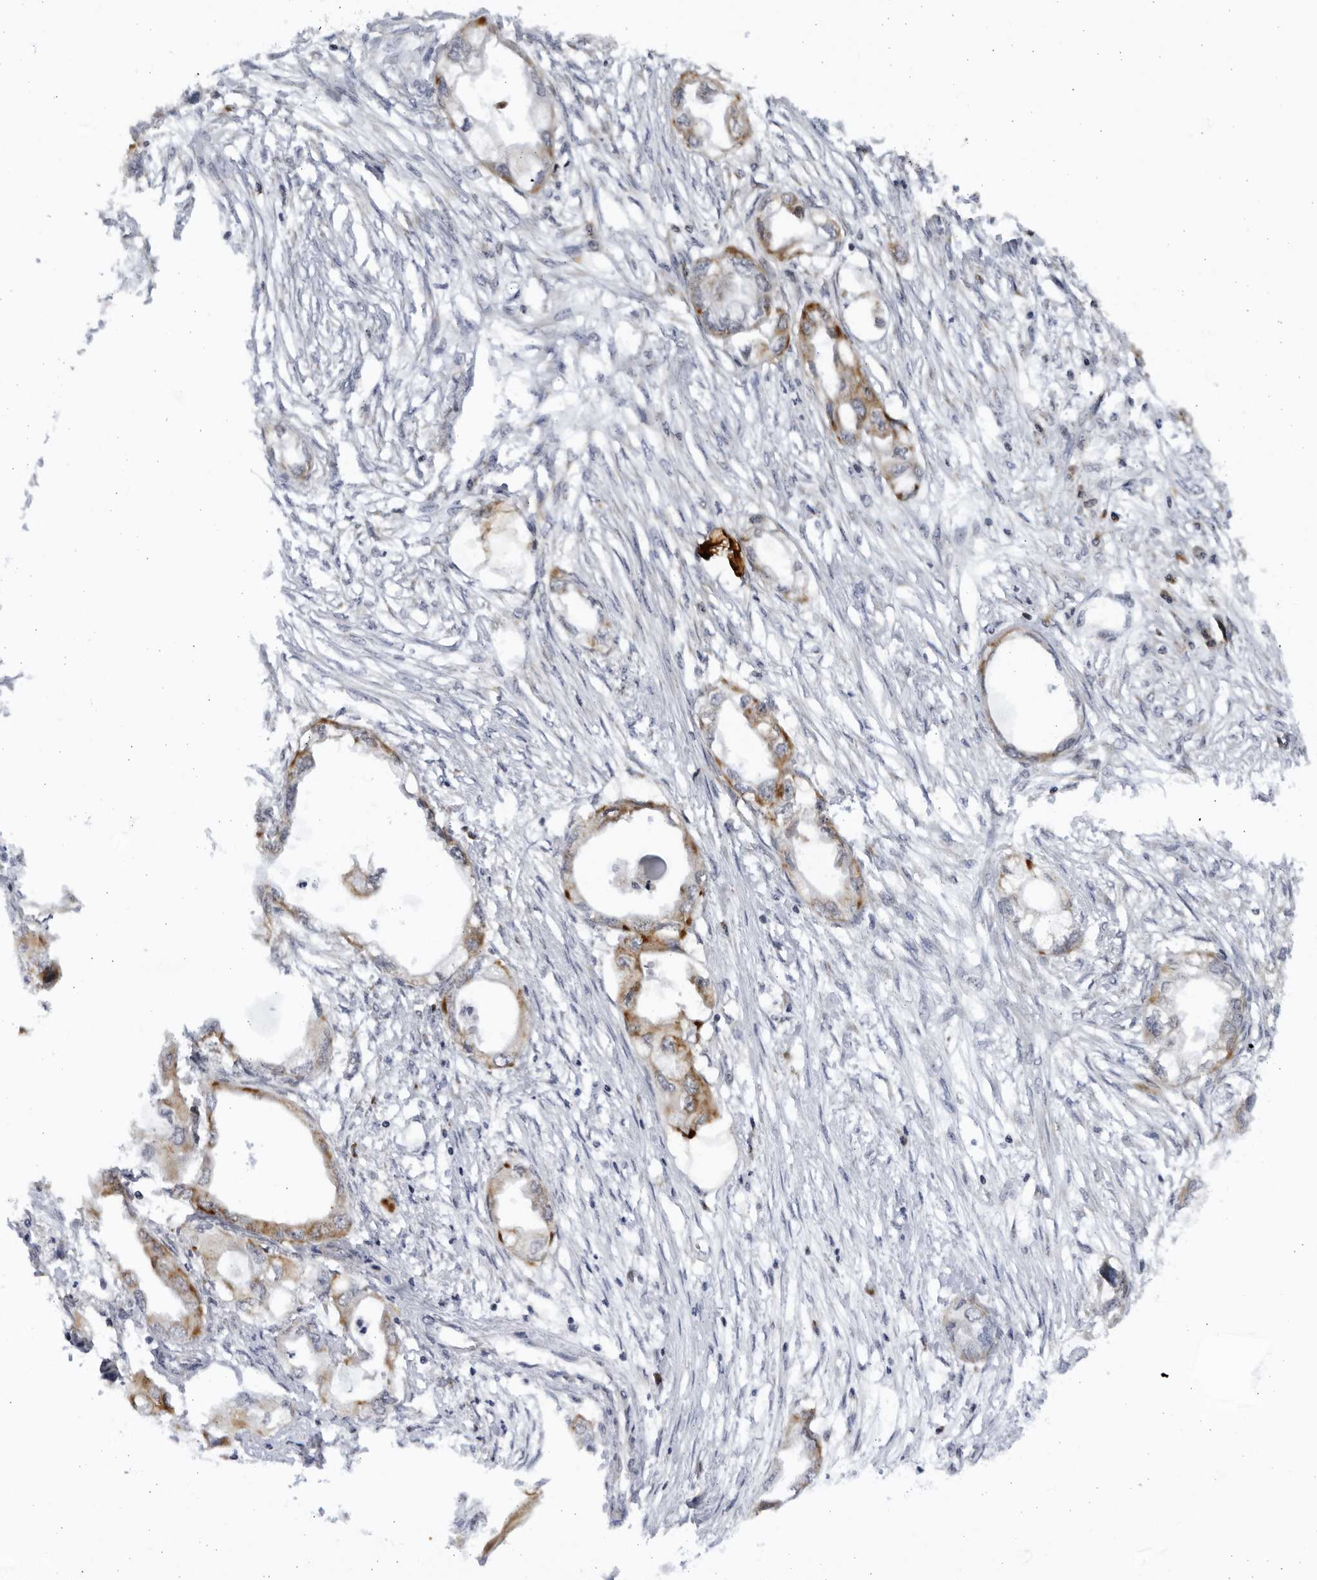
{"staining": {"intensity": "moderate", "quantity": ">75%", "location": "cytoplasmic/membranous"}, "tissue": "endometrial cancer", "cell_type": "Tumor cells", "image_type": "cancer", "snomed": [{"axis": "morphology", "description": "Adenocarcinoma, NOS"}, {"axis": "morphology", "description": "Adenocarcinoma, metastatic, NOS"}, {"axis": "topography", "description": "Adipose tissue"}, {"axis": "topography", "description": "Endometrium"}], "caption": "Endometrial cancer (adenocarcinoma) stained for a protein displays moderate cytoplasmic/membranous positivity in tumor cells.", "gene": "SLC25A22", "patient": {"sex": "female", "age": 67}}